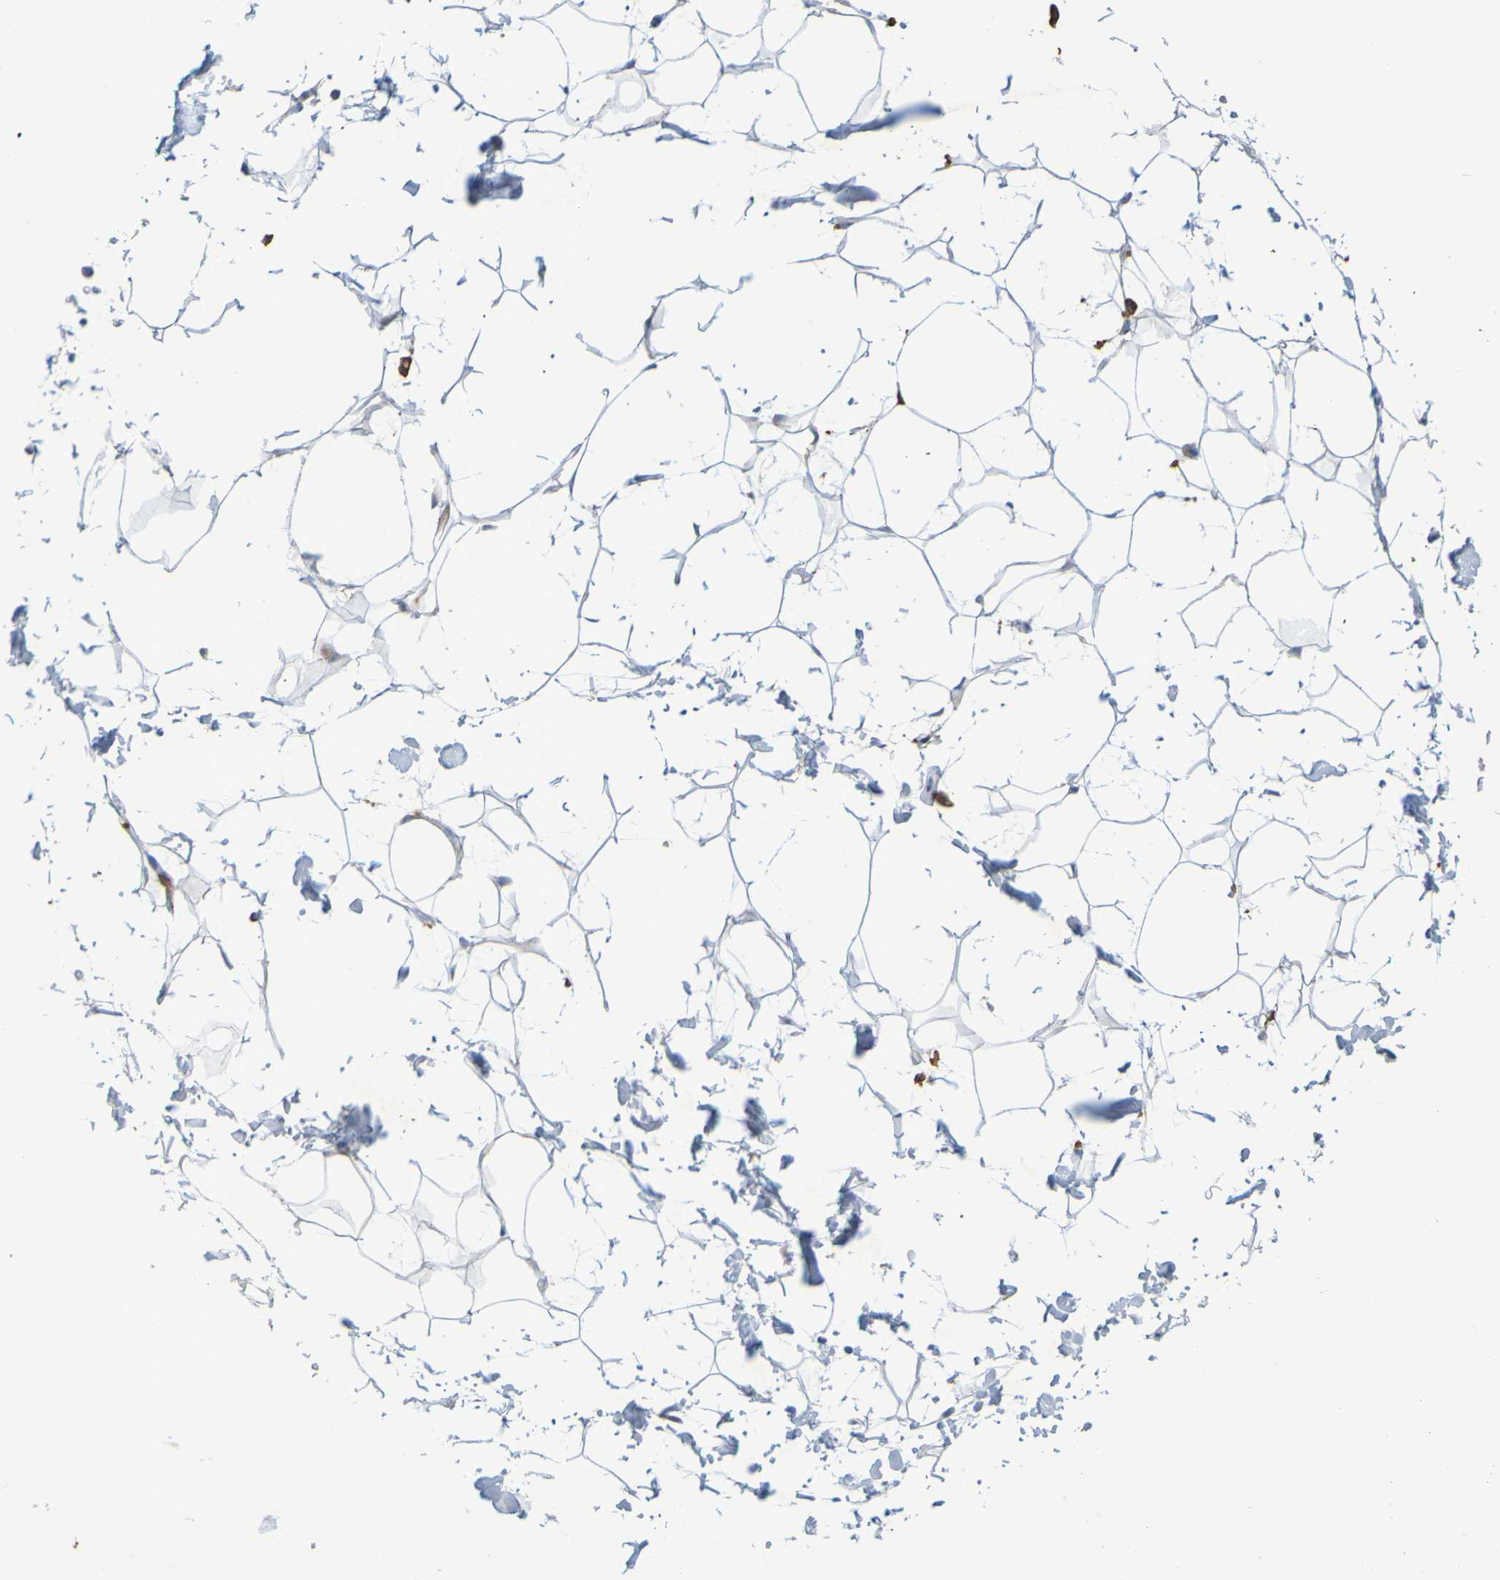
{"staining": {"intensity": "negative", "quantity": "none", "location": "none"}, "tissue": "adipose tissue", "cell_type": "Adipocytes", "image_type": "normal", "snomed": [{"axis": "morphology", "description": "Normal tissue, NOS"}, {"axis": "topography", "description": "Soft tissue"}], "caption": "The histopathology image shows no significant expression in adipocytes of adipose tissue.", "gene": "LILRB5", "patient": {"sex": "male", "age": 72}}